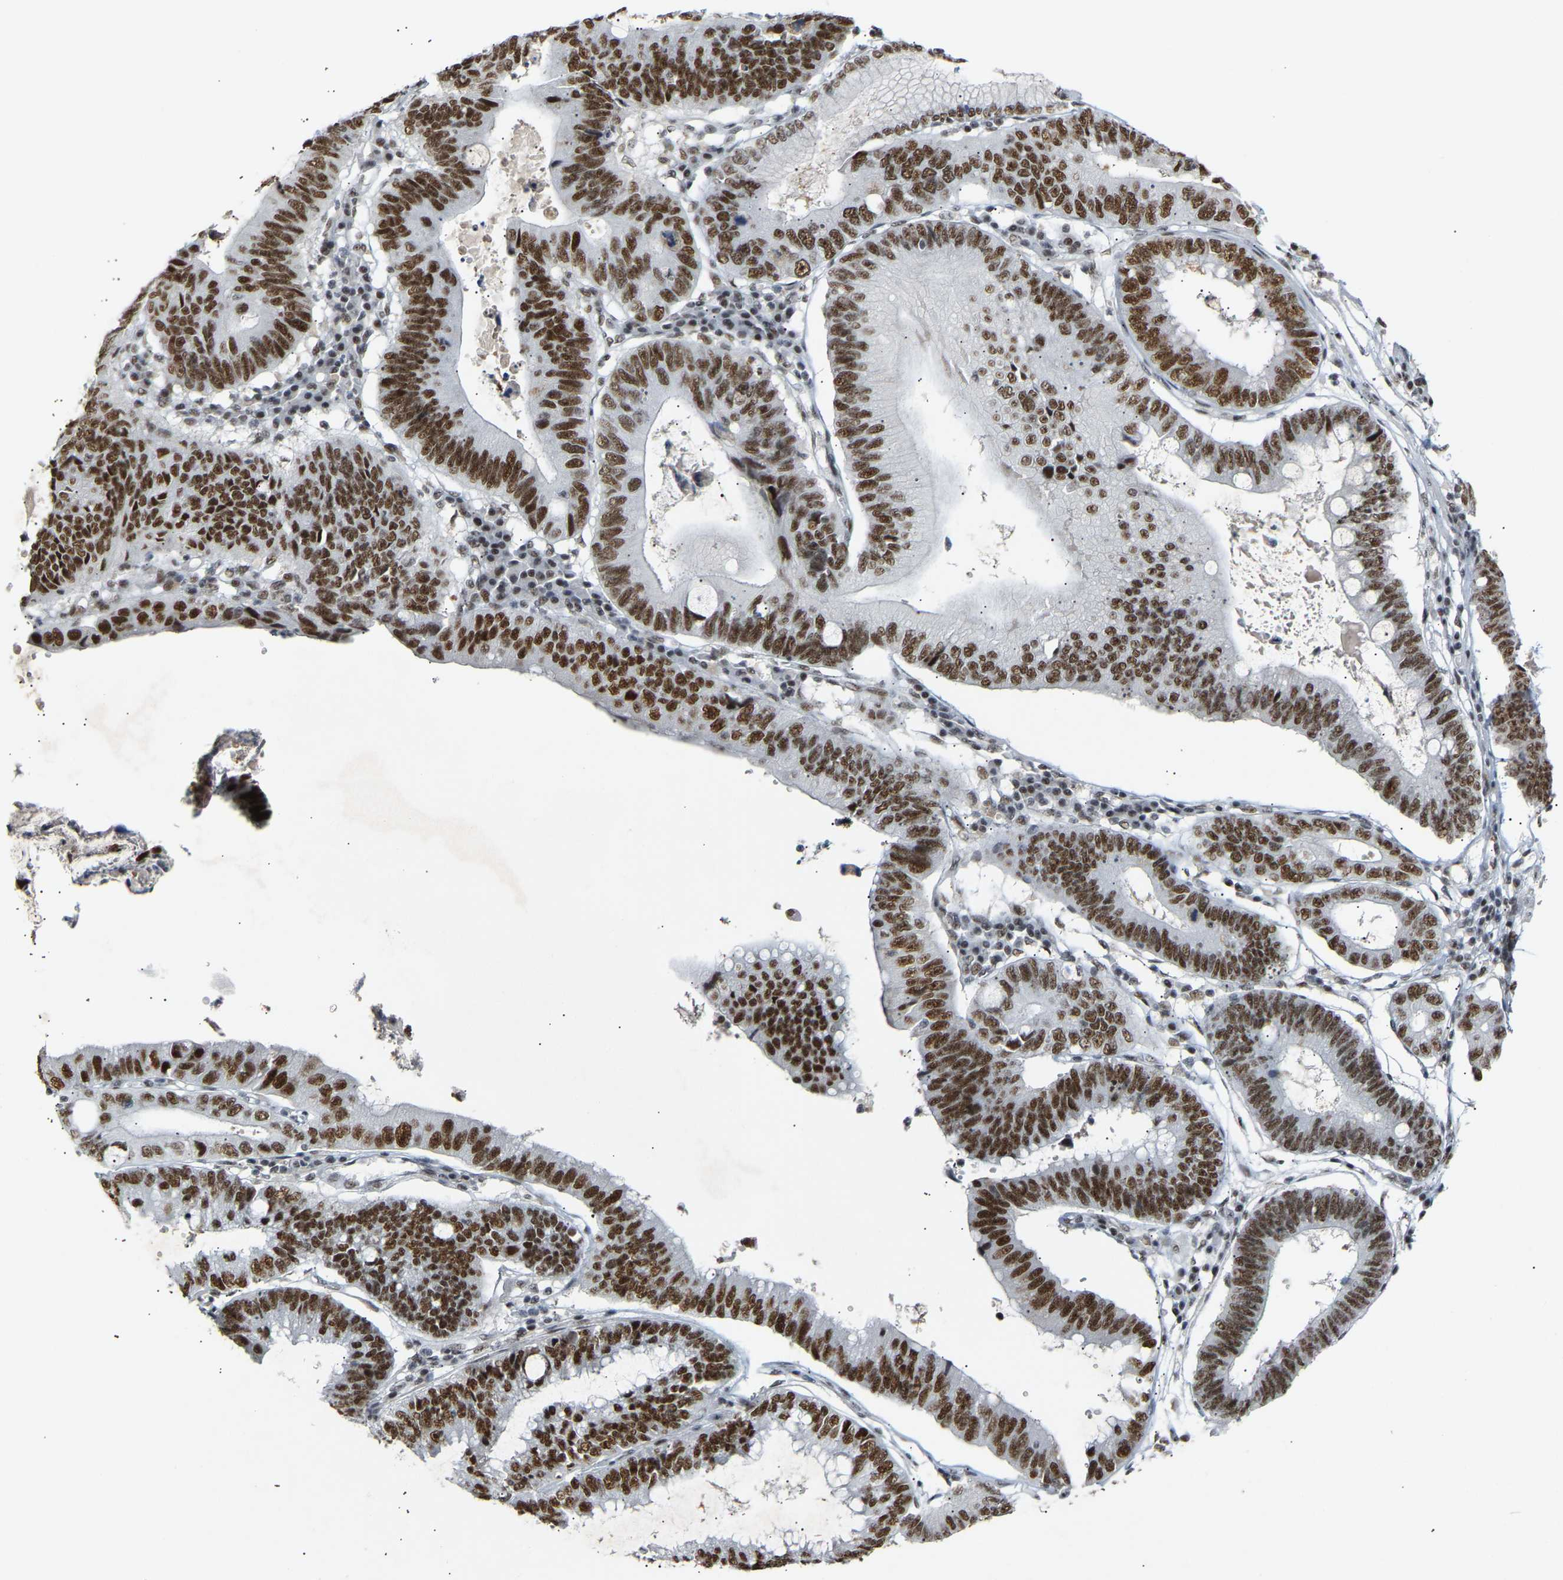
{"staining": {"intensity": "strong", "quantity": ">75%", "location": "nuclear"}, "tissue": "stomach cancer", "cell_type": "Tumor cells", "image_type": "cancer", "snomed": [{"axis": "morphology", "description": "Adenocarcinoma, NOS"}, {"axis": "topography", "description": "Stomach"}], "caption": "An immunohistochemistry (IHC) micrograph of tumor tissue is shown. Protein staining in brown highlights strong nuclear positivity in stomach adenocarcinoma within tumor cells.", "gene": "NELFB", "patient": {"sex": "male", "age": 59}}